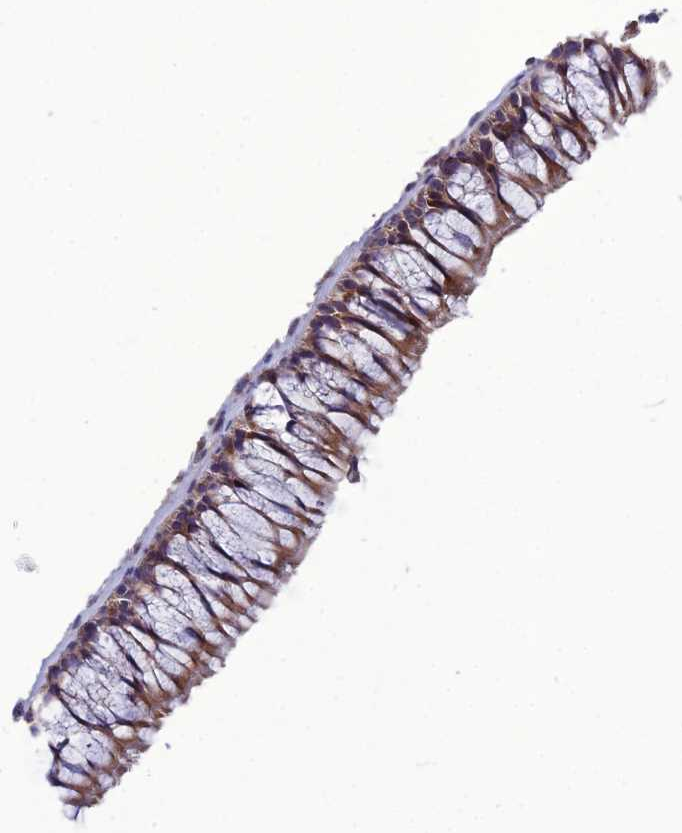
{"staining": {"intensity": "moderate", "quantity": ">75%", "location": "cytoplasmic/membranous"}, "tissue": "nasopharynx", "cell_type": "Respiratory epithelial cells", "image_type": "normal", "snomed": [{"axis": "morphology", "description": "Normal tissue, NOS"}, {"axis": "morphology", "description": "Inflammation, NOS"}, {"axis": "morphology", "description": "Malignant melanoma, Metastatic site"}, {"axis": "topography", "description": "Nasopharynx"}], "caption": "Unremarkable nasopharynx reveals moderate cytoplasmic/membranous expression in approximately >75% of respiratory epithelial cells, visualized by immunohistochemistry. Using DAB (3,3'-diaminobenzidine) (brown) and hematoxylin (blue) stains, captured at high magnification using brightfield microscopy.", "gene": "PPIL3", "patient": {"sex": "male", "age": 70}}